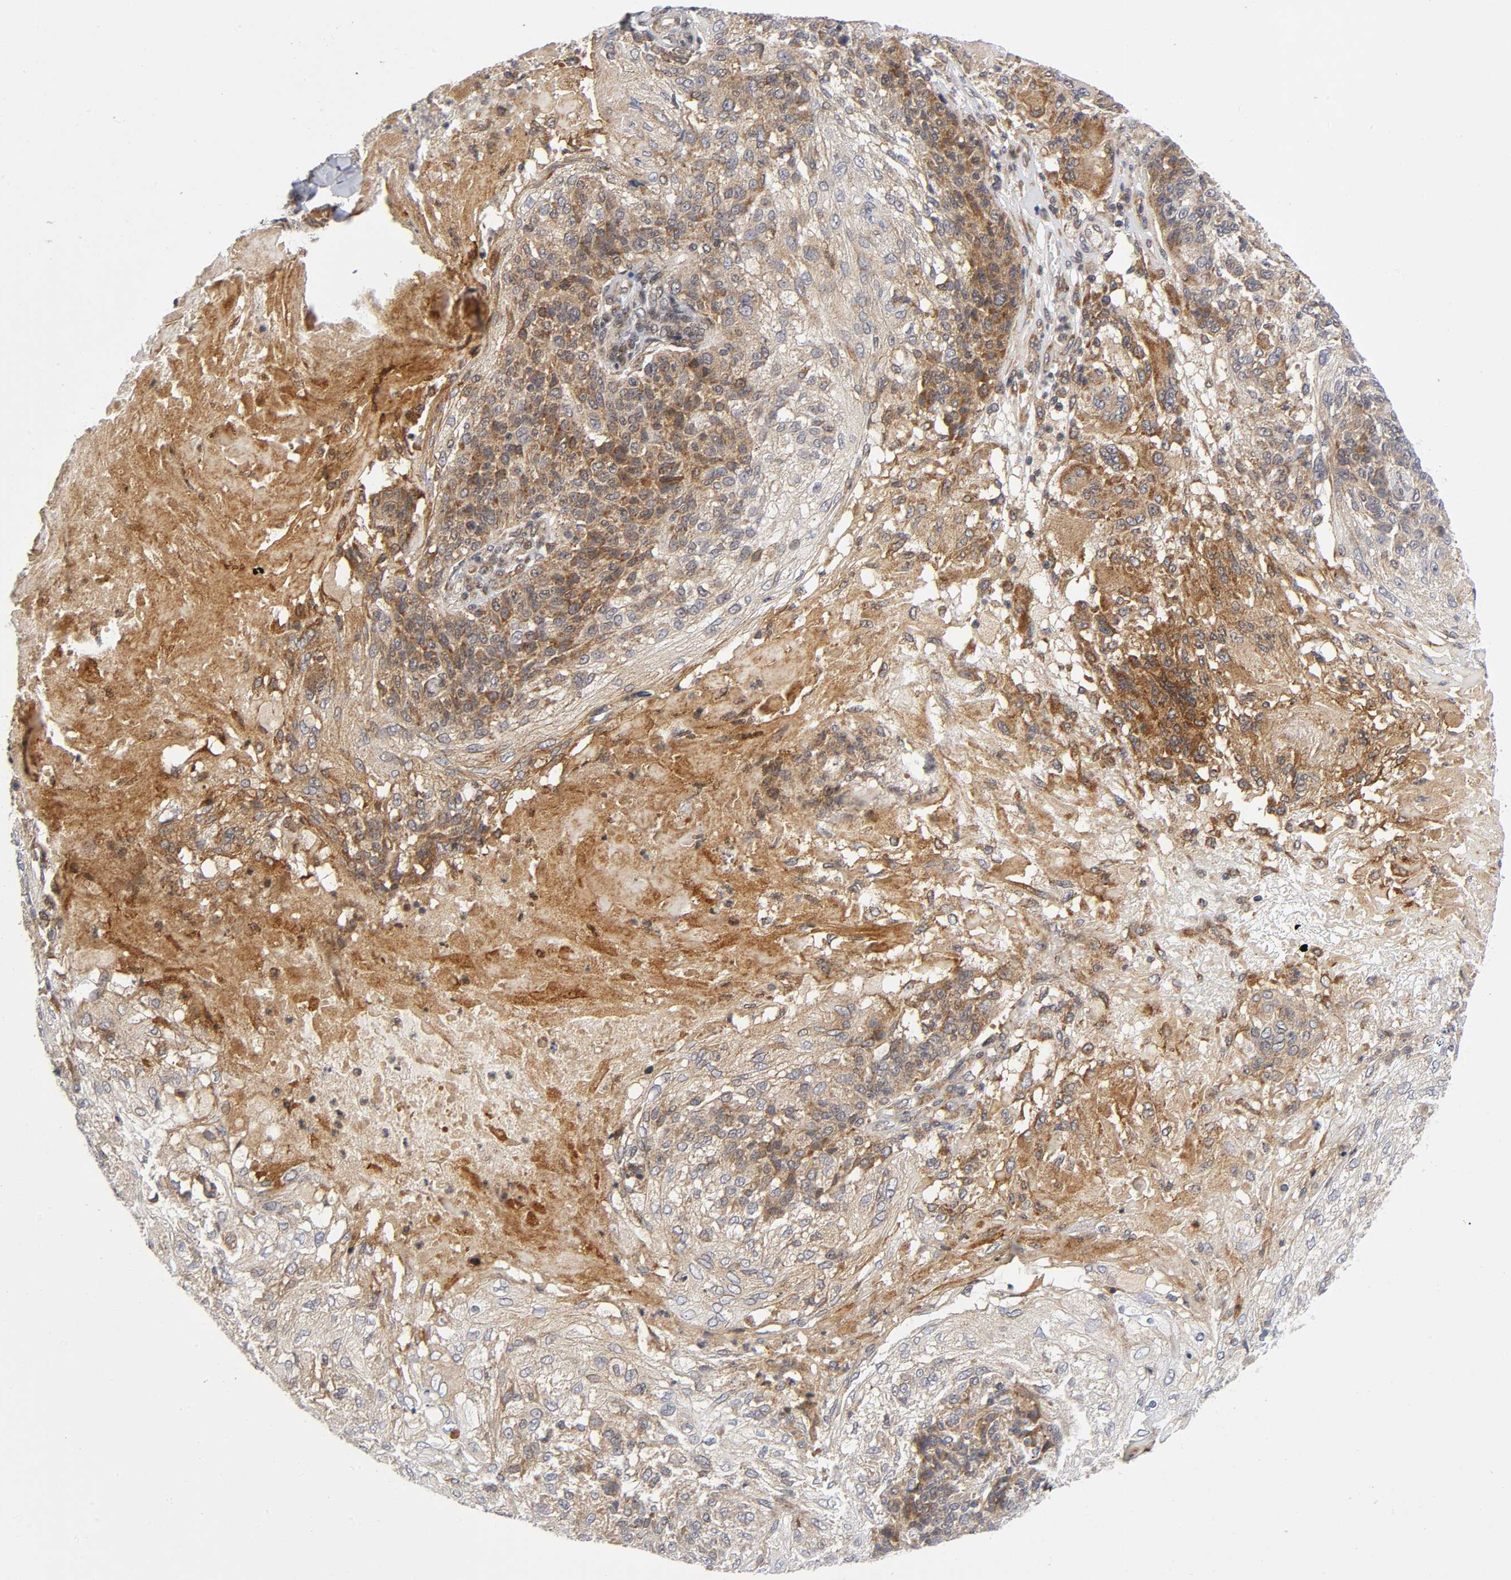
{"staining": {"intensity": "moderate", "quantity": ">75%", "location": "cytoplasmic/membranous"}, "tissue": "skin cancer", "cell_type": "Tumor cells", "image_type": "cancer", "snomed": [{"axis": "morphology", "description": "Normal tissue, NOS"}, {"axis": "morphology", "description": "Squamous cell carcinoma, NOS"}, {"axis": "topography", "description": "Skin"}], "caption": "Protein analysis of squamous cell carcinoma (skin) tissue demonstrates moderate cytoplasmic/membranous expression in approximately >75% of tumor cells.", "gene": "EIF5", "patient": {"sex": "female", "age": 83}}